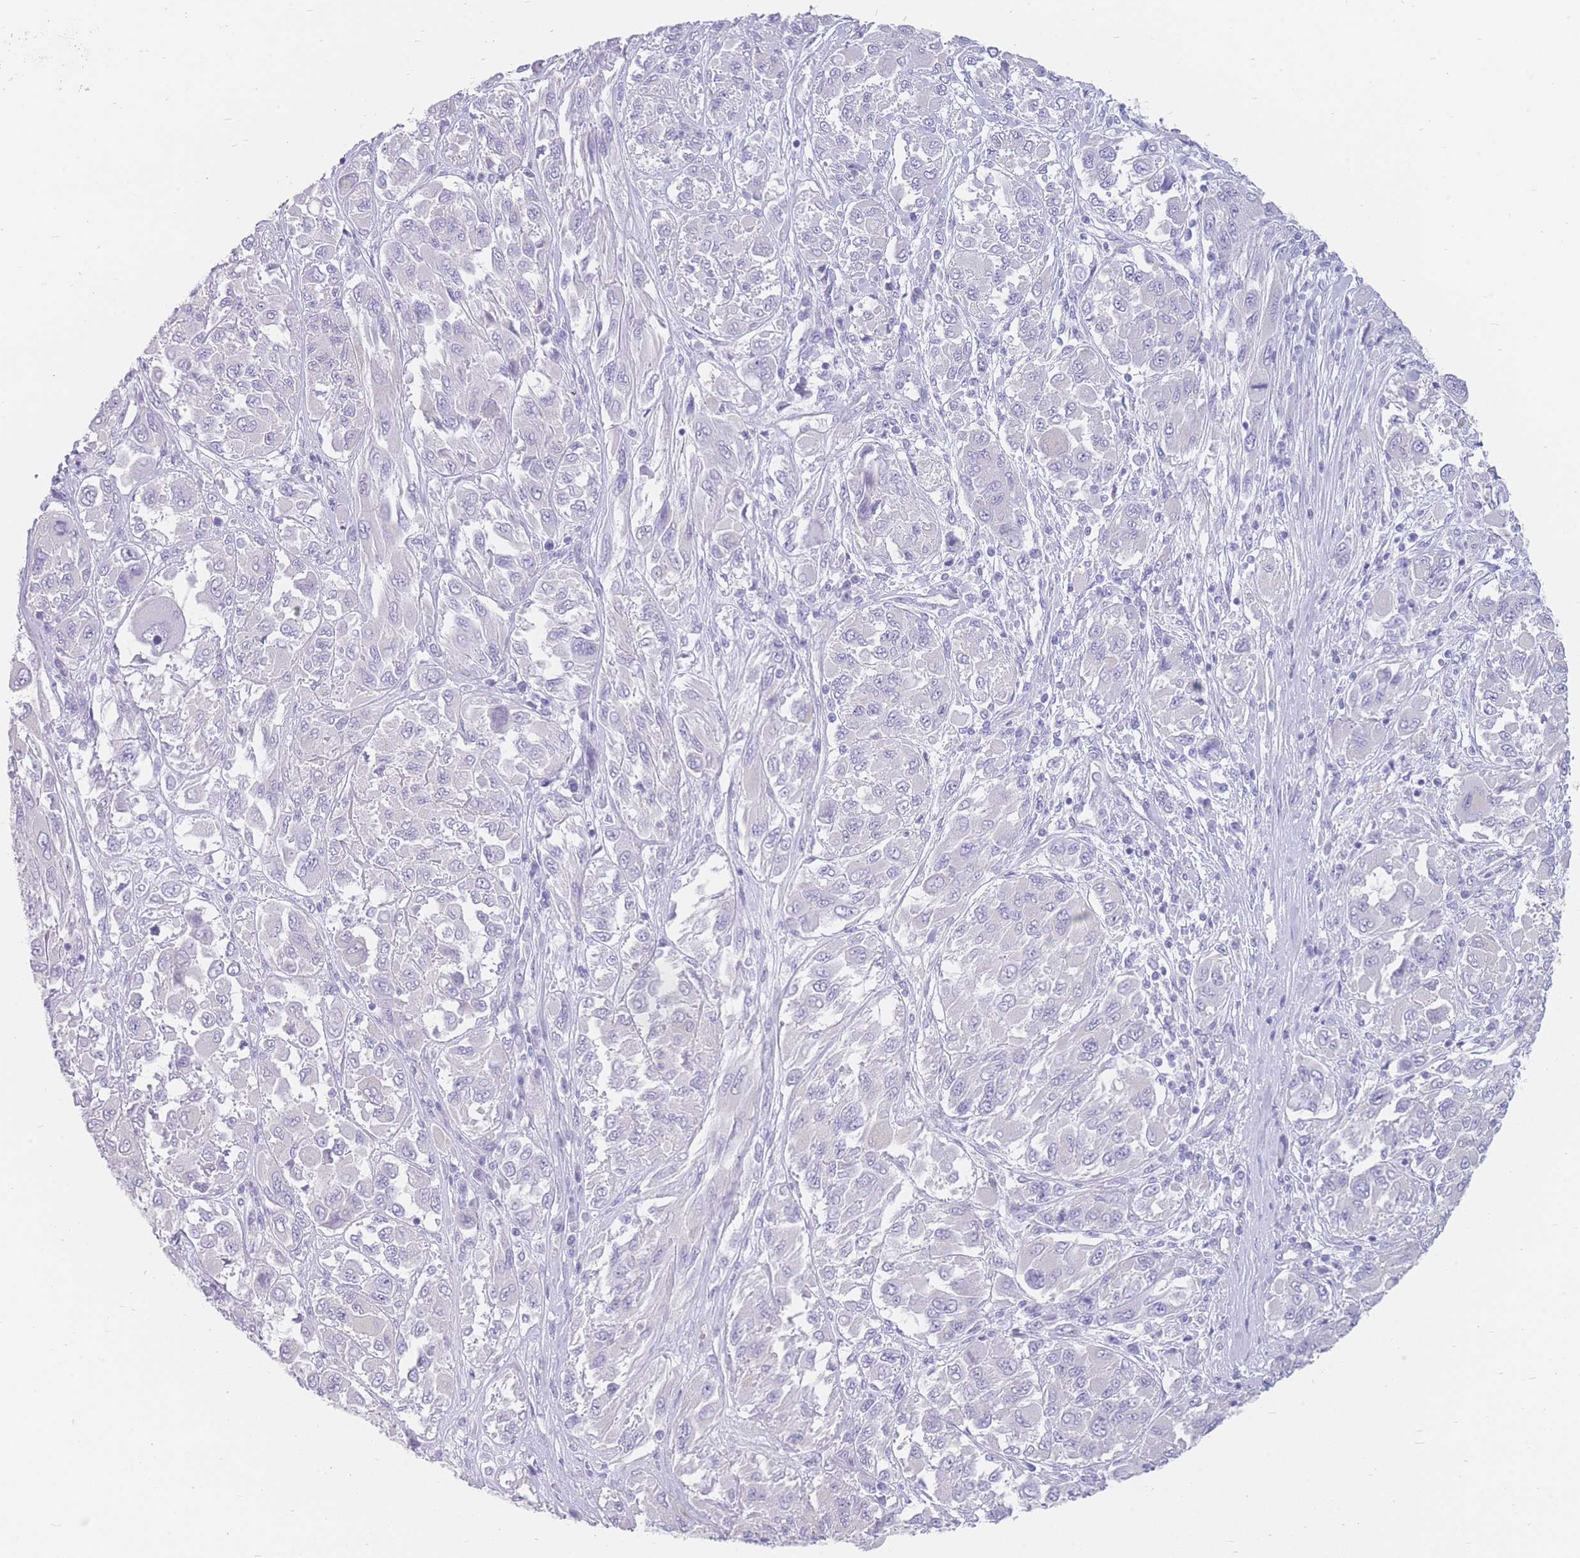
{"staining": {"intensity": "negative", "quantity": "none", "location": "none"}, "tissue": "melanoma", "cell_type": "Tumor cells", "image_type": "cancer", "snomed": [{"axis": "morphology", "description": "Malignant melanoma, NOS"}, {"axis": "topography", "description": "Skin"}], "caption": "Tumor cells are negative for protein expression in human malignant melanoma.", "gene": "UPK1A", "patient": {"sex": "female", "age": 91}}